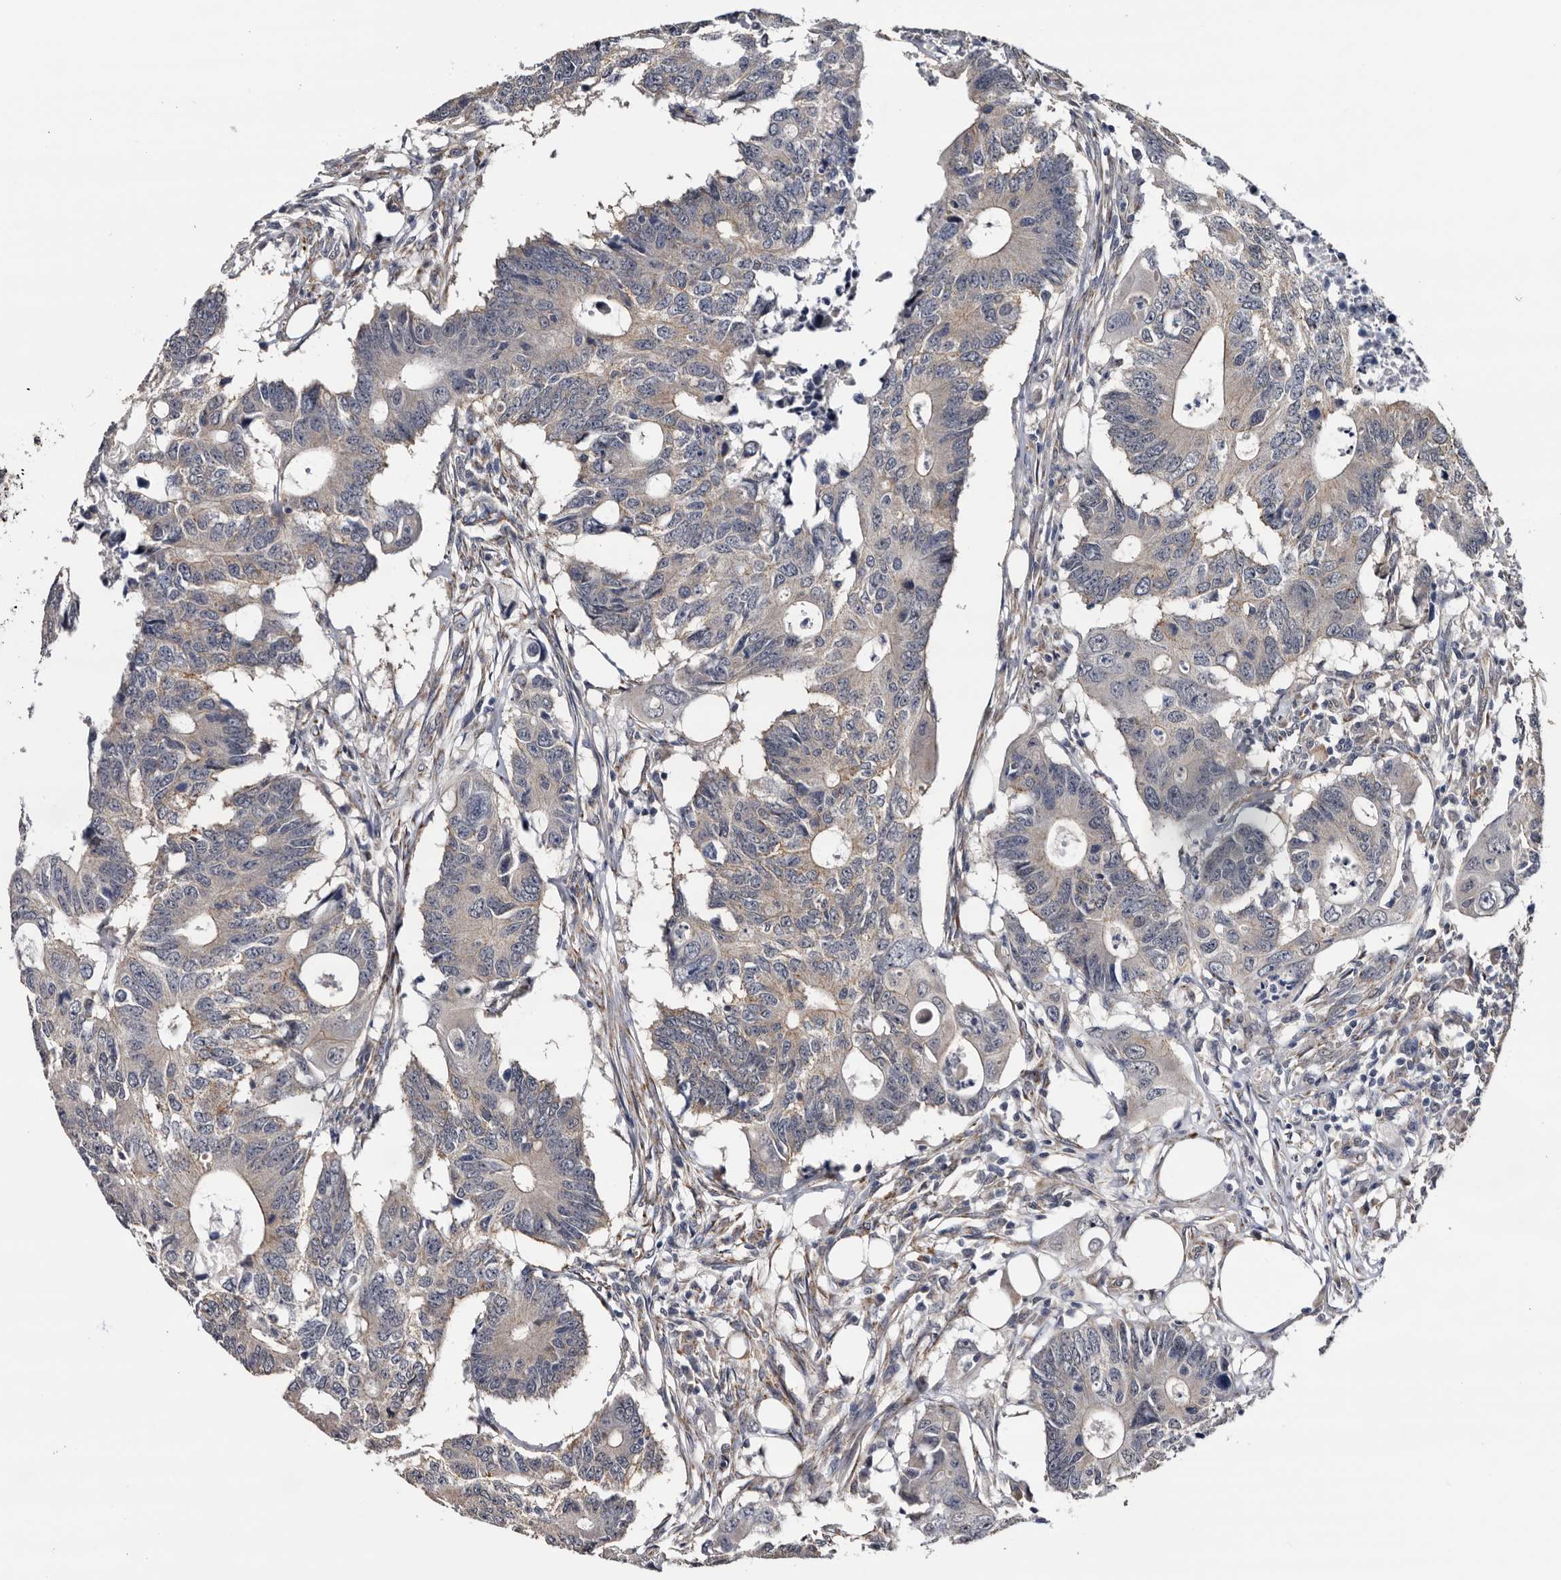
{"staining": {"intensity": "negative", "quantity": "none", "location": "none"}, "tissue": "colorectal cancer", "cell_type": "Tumor cells", "image_type": "cancer", "snomed": [{"axis": "morphology", "description": "Adenocarcinoma, NOS"}, {"axis": "topography", "description": "Colon"}], "caption": "Immunohistochemical staining of human colorectal cancer demonstrates no significant positivity in tumor cells.", "gene": "ARMCX2", "patient": {"sex": "male", "age": 71}}